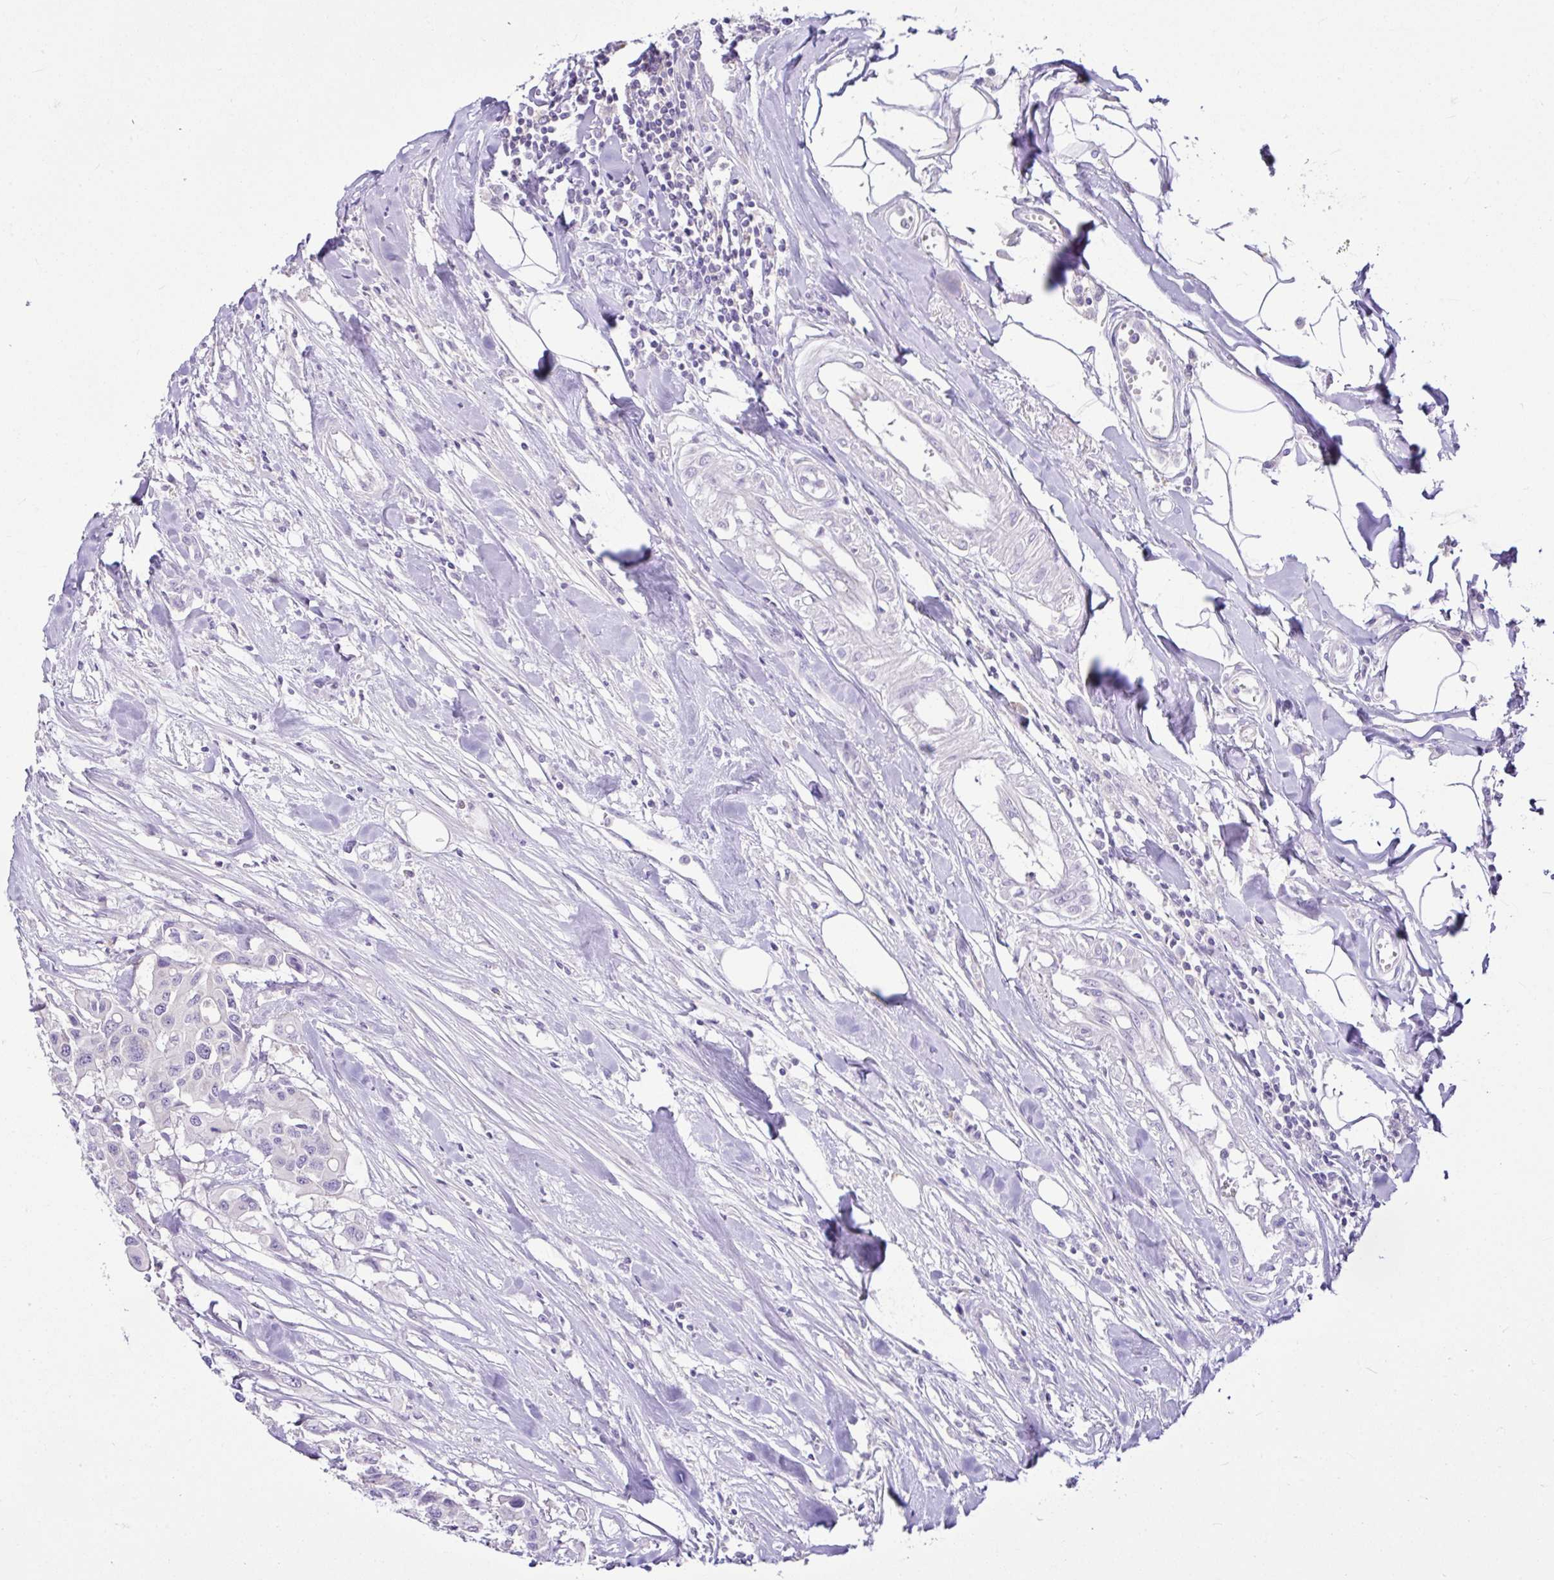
{"staining": {"intensity": "negative", "quantity": "none", "location": "none"}, "tissue": "colorectal cancer", "cell_type": "Tumor cells", "image_type": "cancer", "snomed": [{"axis": "morphology", "description": "Adenocarcinoma, NOS"}, {"axis": "topography", "description": "Colon"}], "caption": "The photomicrograph reveals no staining of tumor cells in adenocarcinoma (colorectal).", "gene": "D2HGDH", "patient": {"sex": "male", "age": 77}}